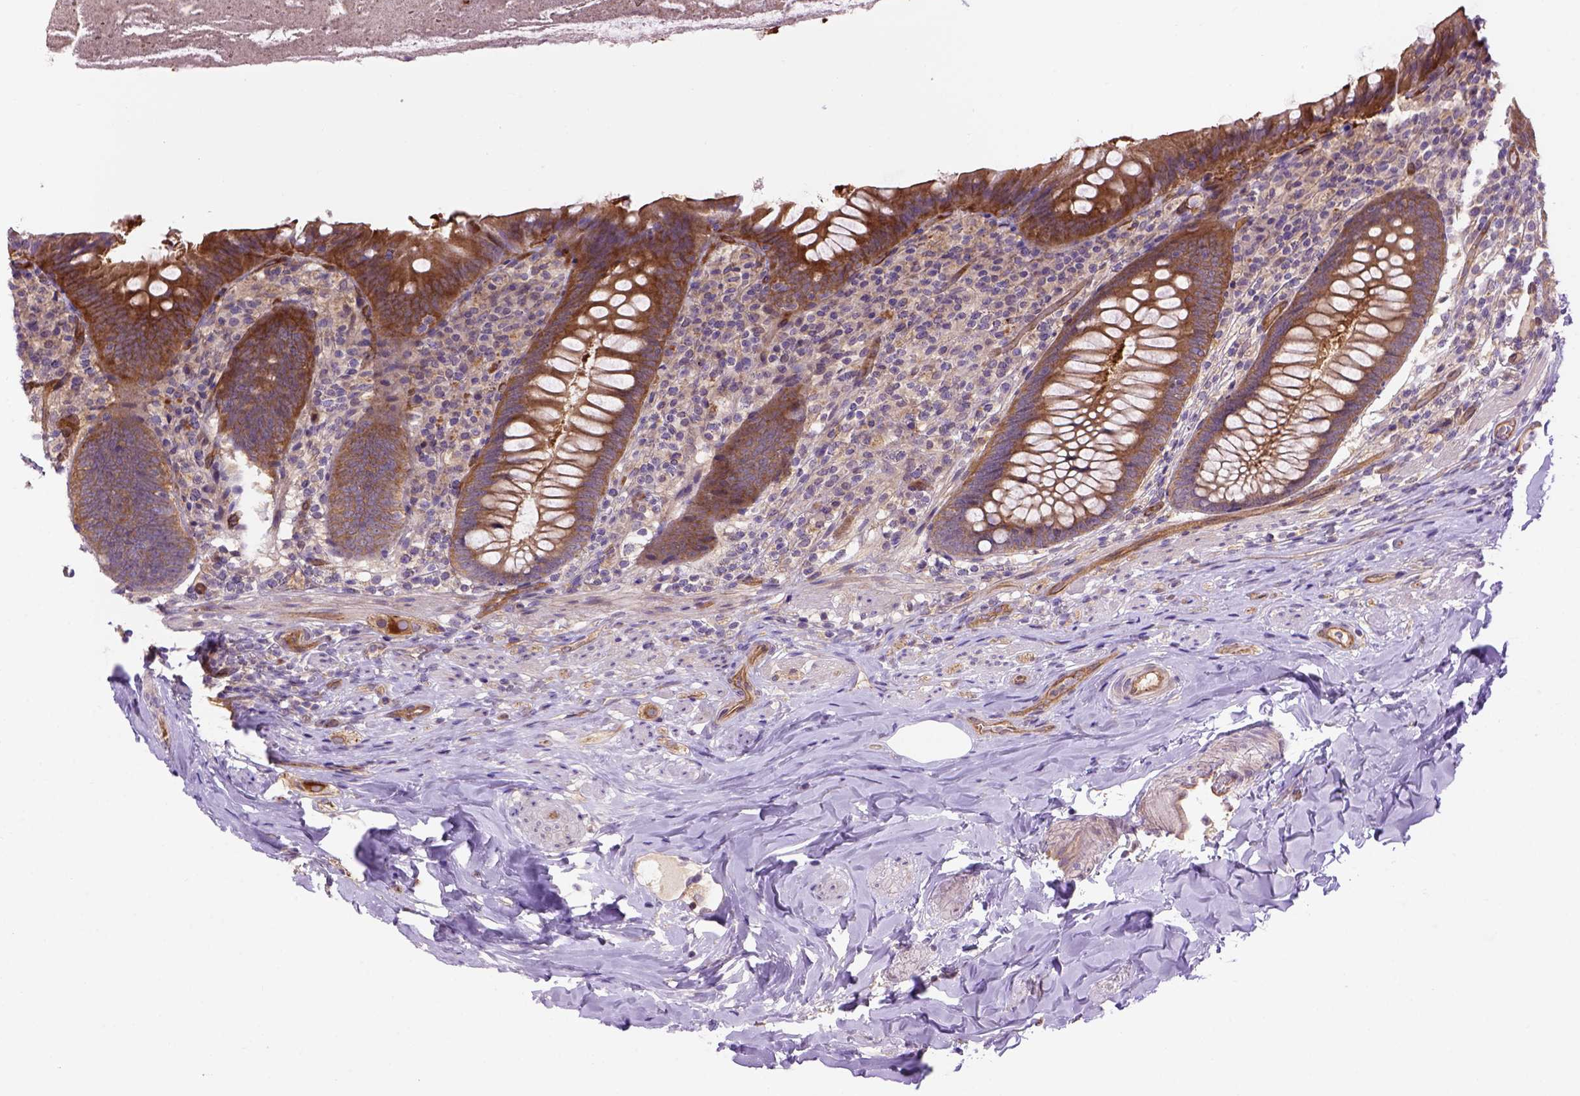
{"staining": {"intensity": "moderate", "quantity": ">75%", "location": "cytoplasmic/membranous"}, "tissue": "appendix", "cell_type": "Glandular cells", "image_type": "normal", "snomed": [{"axis": "morphology", "description": "Normal tissue, NOS"}, {"axis": "topography", "description": "Appendix"}], "caption": "Immunohistochemistry (IHC) of unremarkable human appendix demonstrates medium levels of moderate cytoplasmic/membranous staining in about >75% of glandular cells. (DAB IHC, brown staining for protein, blue staining for nuclei).", "gene": "CASKIN2", "patient": {"sex": "male", "age": 47}}